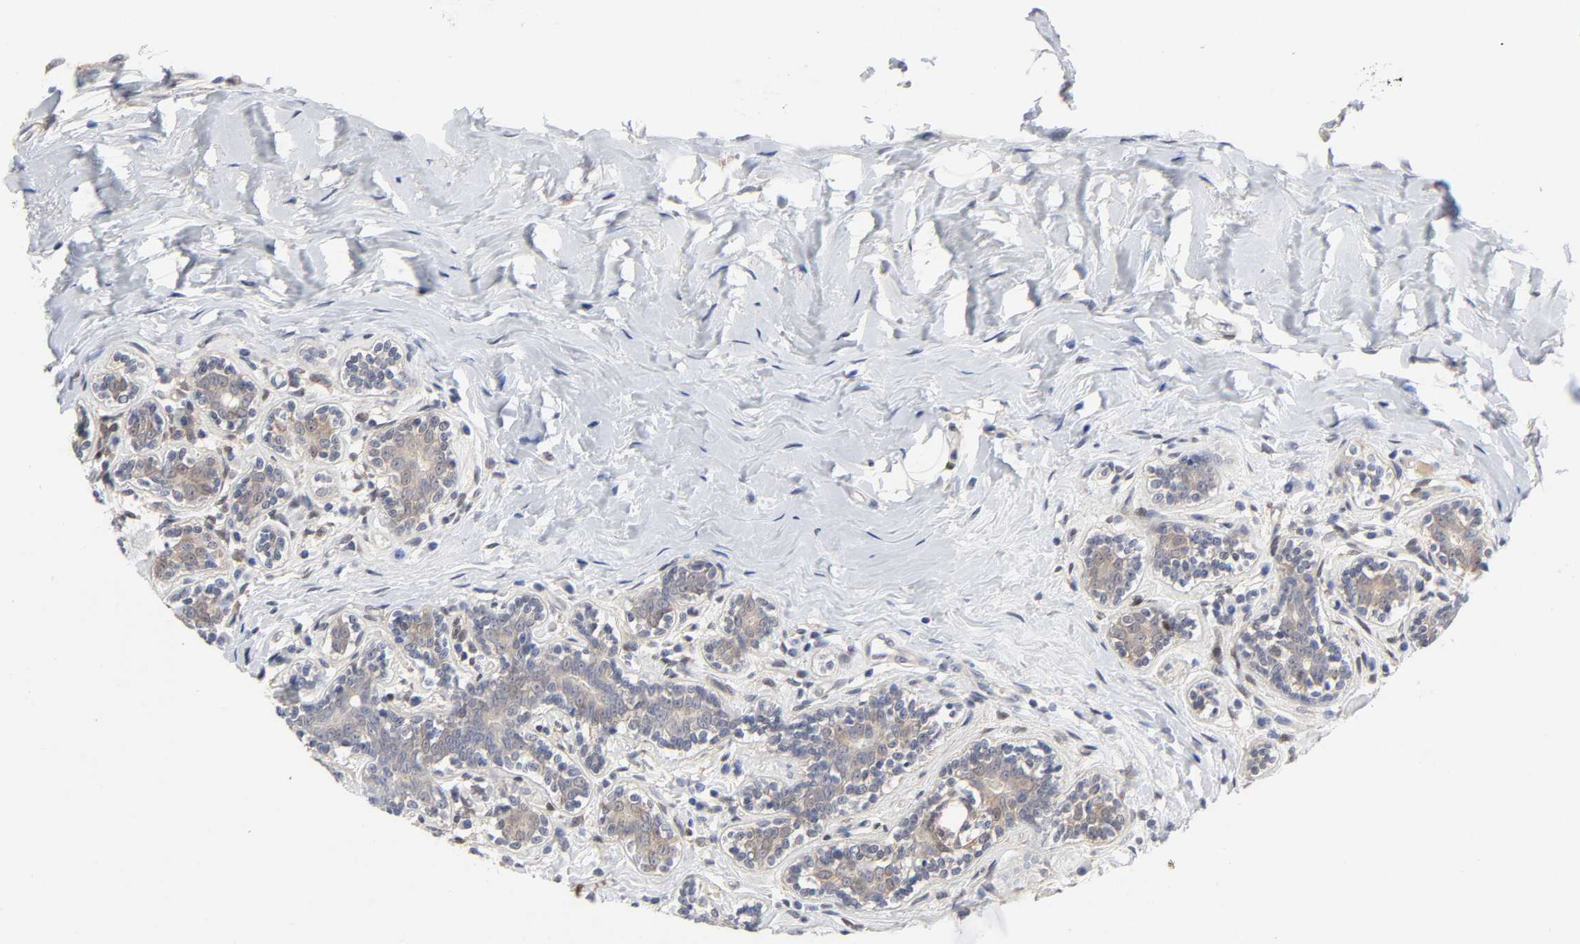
{"staining": {"intensity": "negative", "quantity": "none", "location": "none"}, "tissue": "breast cancer", "cell_type": "Tumor cells", "image_type": "cancer", "snomed": [{"axis": "morphology", "description": "Normal tissue, NOS"}, {"axis": "morphology", "description": "Lobular carcinoma"}, {"axis": "topography", "description": "Breast"}], "caption": "The histopathology image exhibits no significant expression in tumor cells of breast lobular carcinoma.", "gene": "PTEN", "patient": {"sex": "female", "age": 47}}